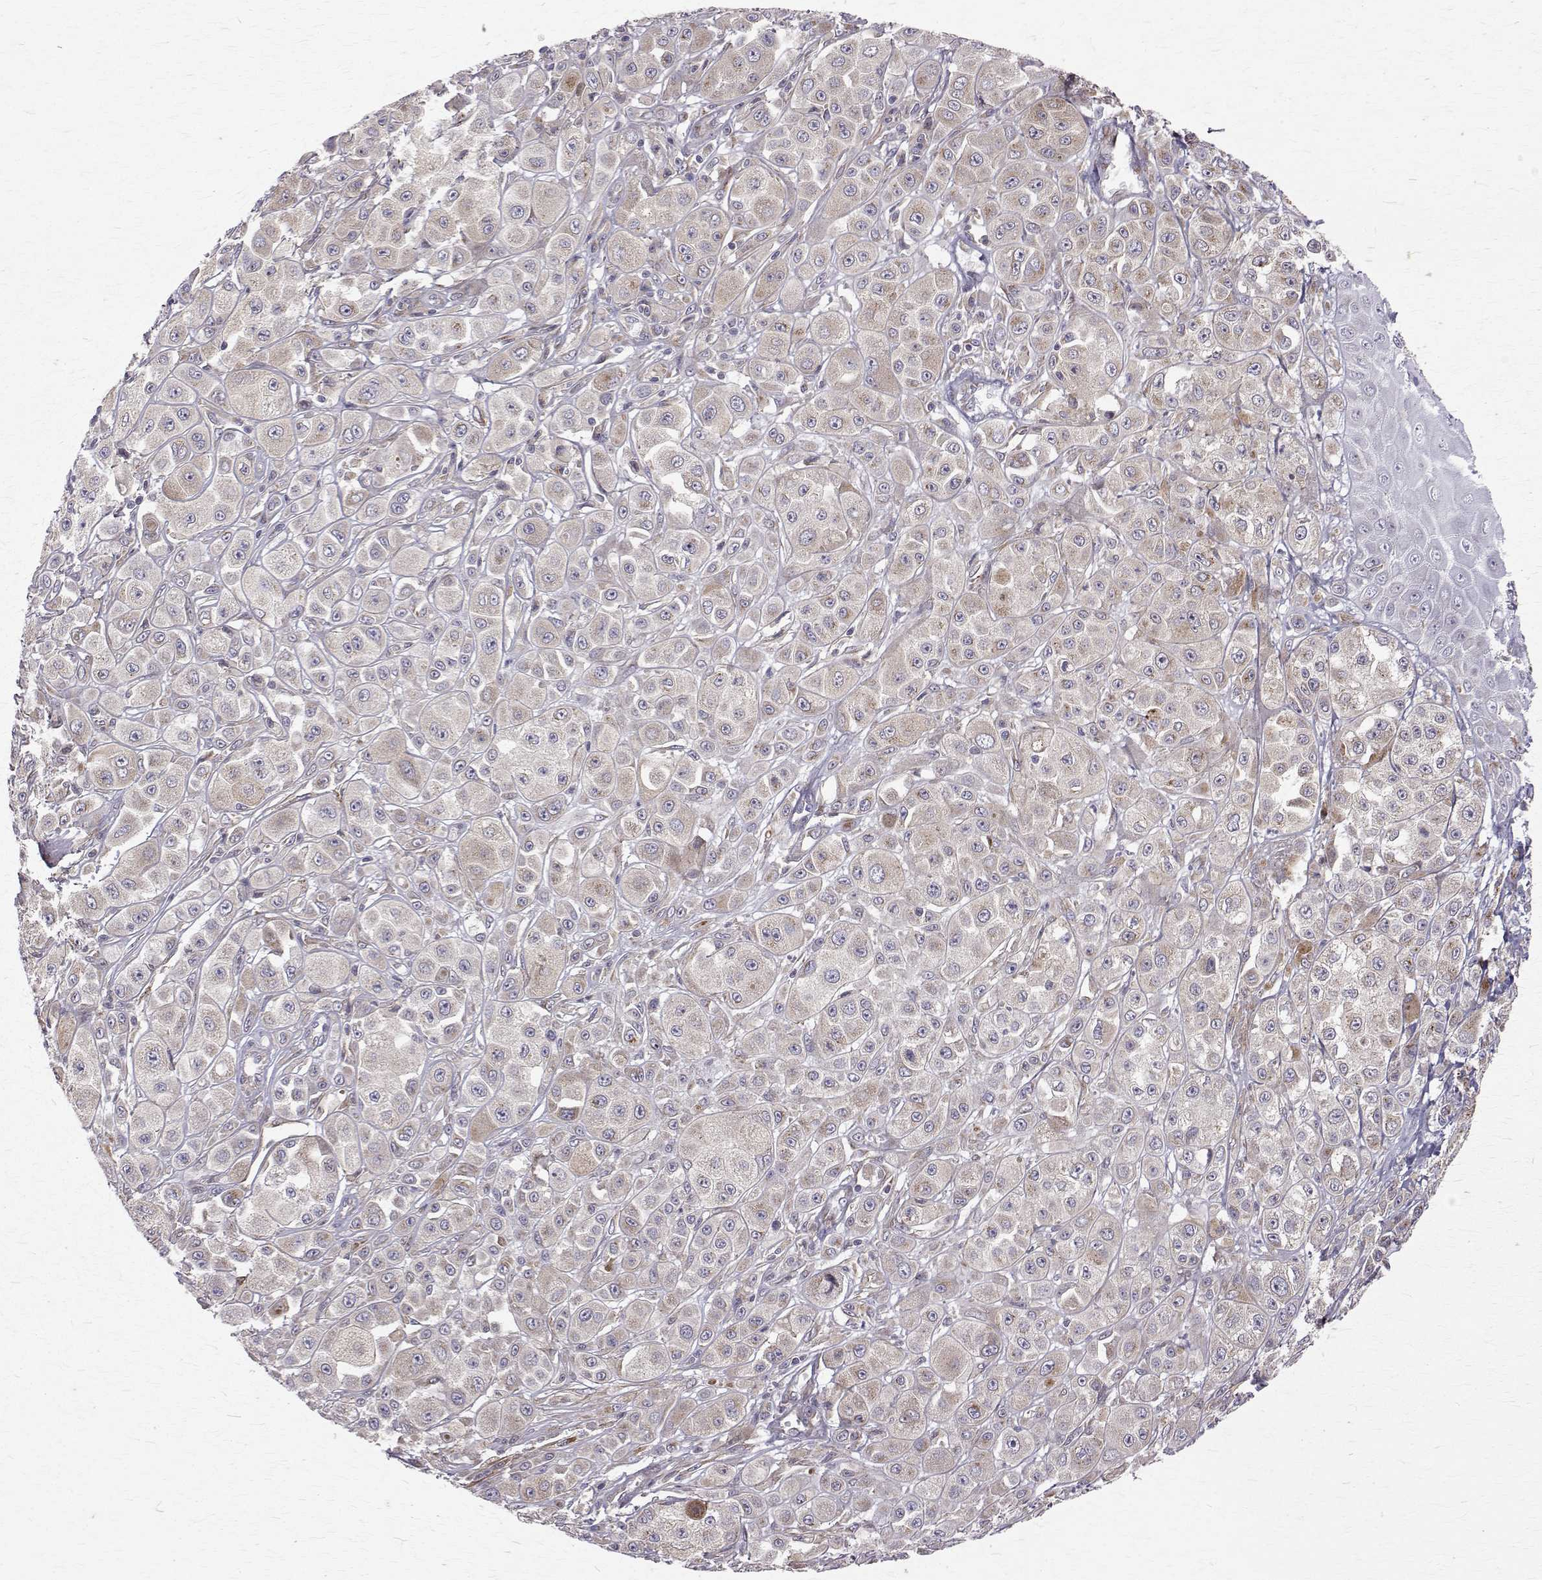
{"staining": {"intensity": "negative", "quantity": "none", "location": "none"}, "tissue": "melanoma", "cell_type": "Tumor cells", "image_type": "cancer", "snomed": [{"axis": "morphology", "description": "Malignant melanoma, NOS"}, {"axis": "topography", "description": "Skin"}], "caption": "Immunohistochemical staining of melanoma exhibits no significant staining in tumor cells.", "gene": "ARFGAP1", "patient": {"sex": "male", "age": 67}}